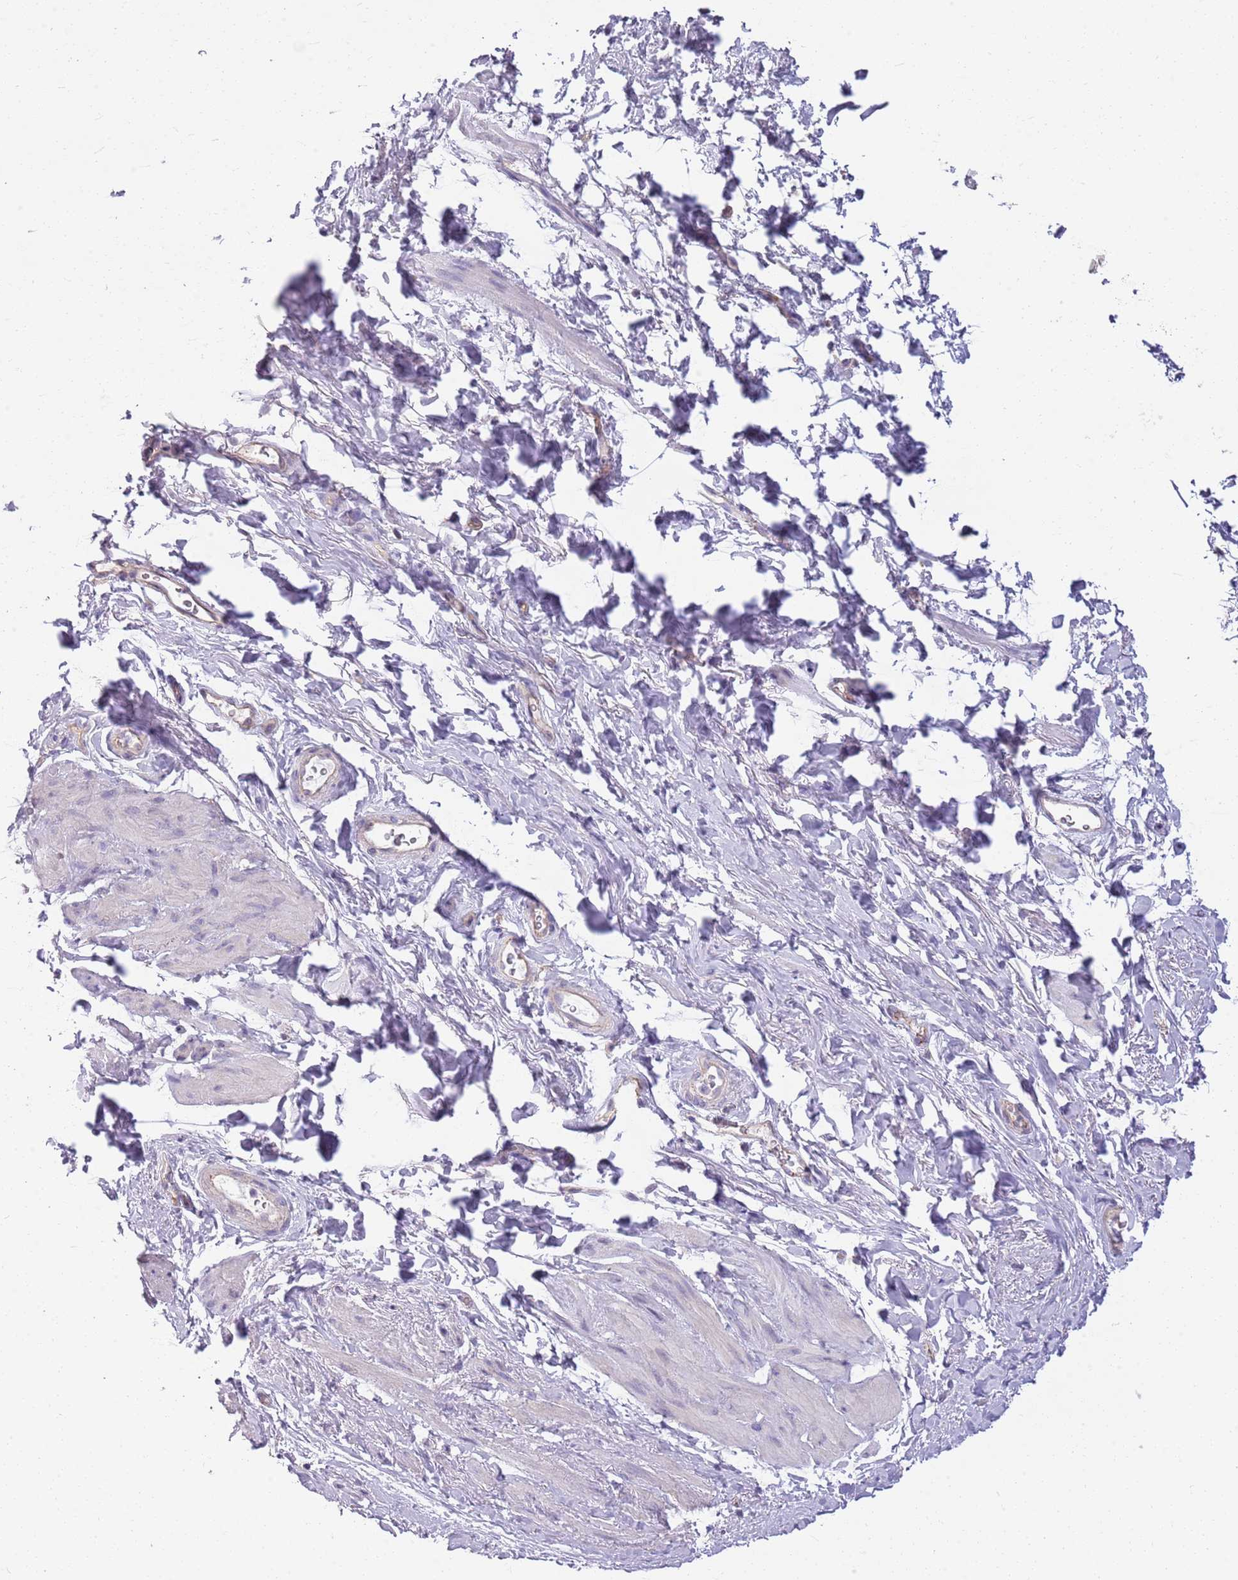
{"staining": {"intensity": "negative", "quantity": "none", "location": "none"}, "tissue": "smooth muscle", "cell_type": "Smooth muscle cells", "image_type": "normal", "snomed": [{"axis": "morphology", "description": "Normal tissue, NOS"}, {"axis": "topography", "description": "Smooth muscle"}, {"axis": "topography", "description": "Peripheral nerve tissue"}], "caption": "A high-resolution micrograph shows immunohistochemistry (IHC) staining of unremarkable smooth muscle, which shows no significant staining in smooth muscle cells.", "gene": "PARP8", "patient": {"sex": "male", "age": 69}}